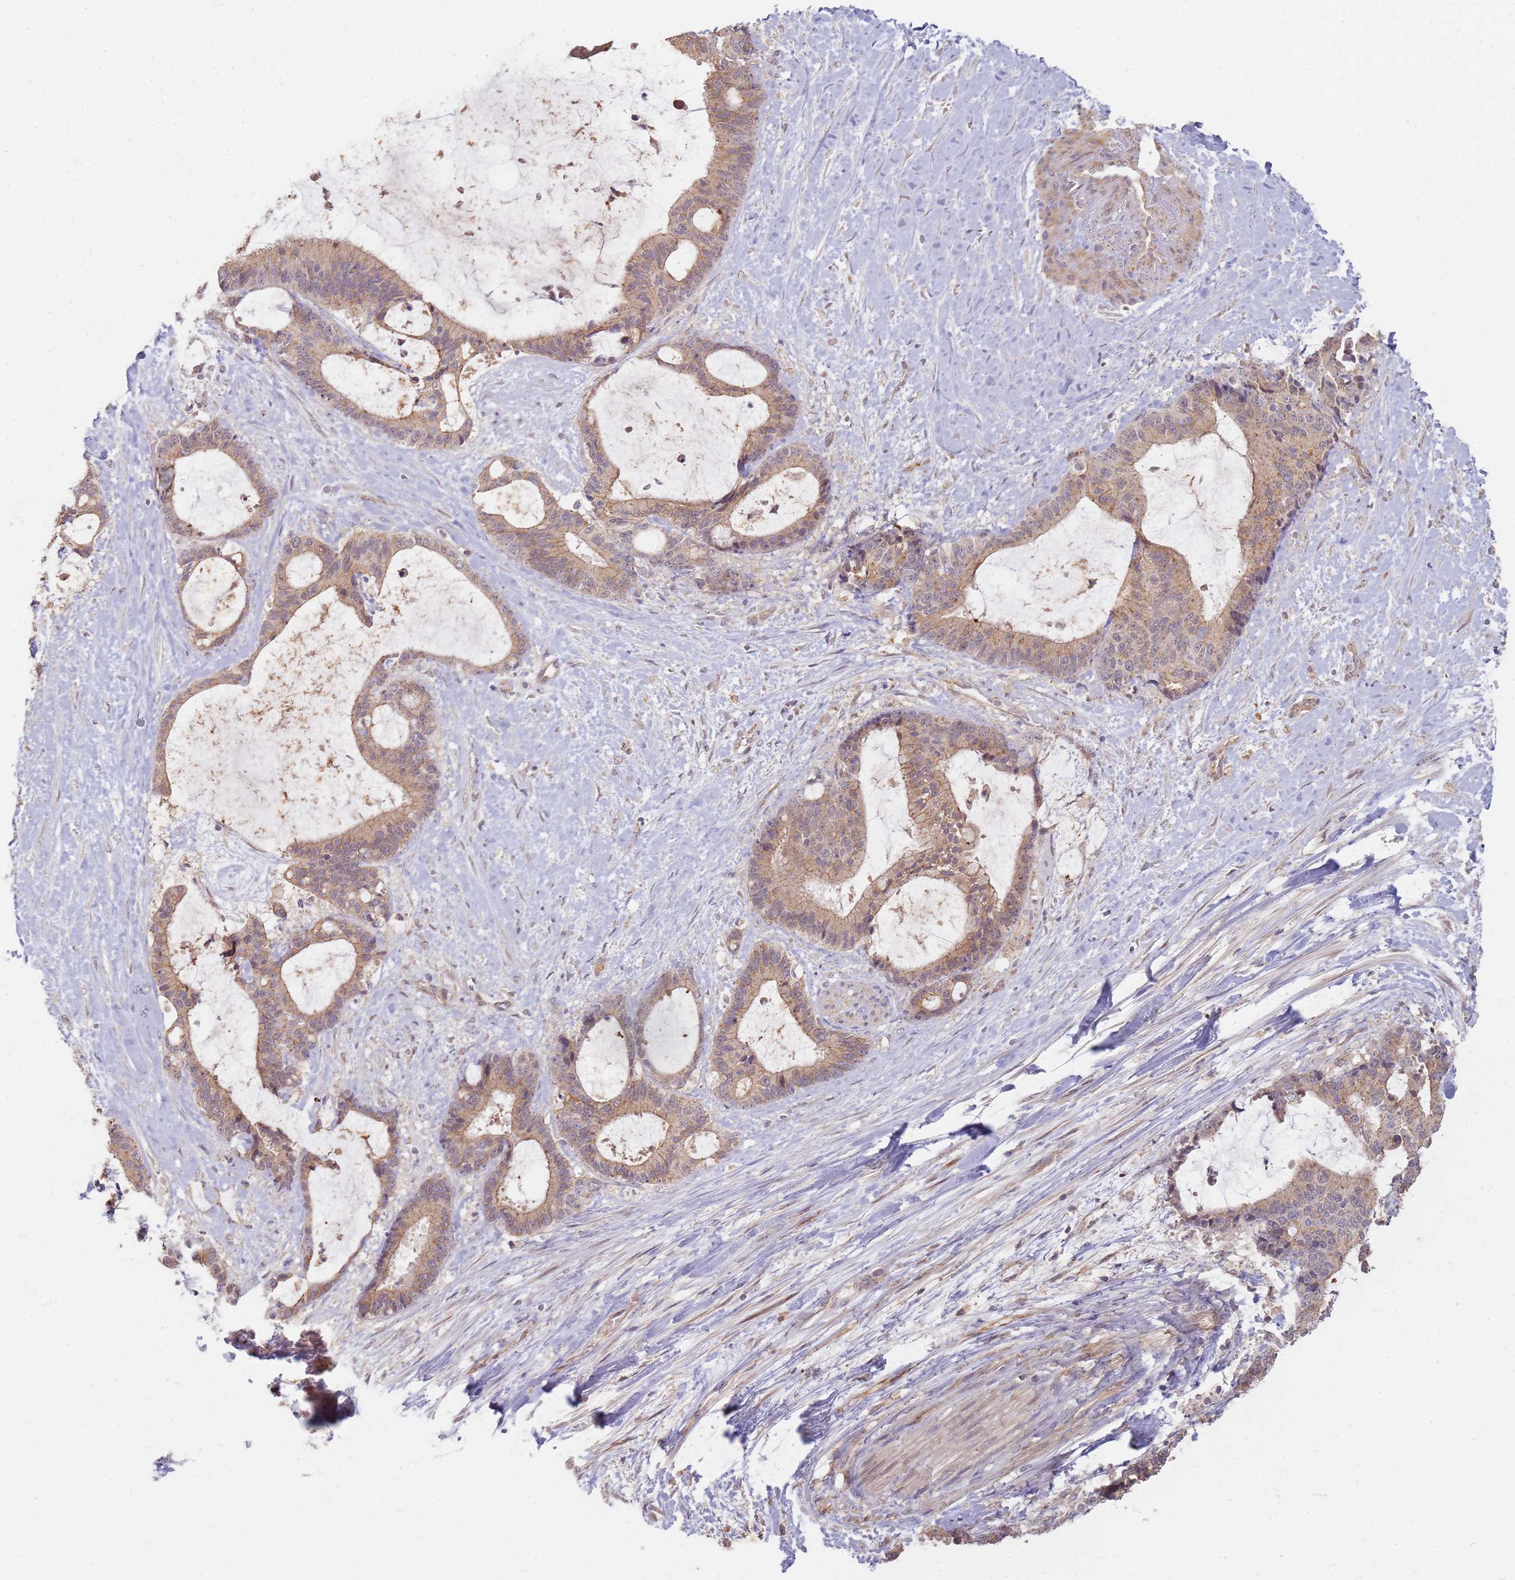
{"staining": {"intensity": "weak", "quantity": ">75%", "location": "cytoplasmic/membranous"}, "tissue": "liver cancer", "cell_type": "Tumor cells", "image_type": "cancer", "snomed": [{"axis": "morphology", "description": "Normal tissue, NOS"}, {"axis": "morphology", "description": "Cholangiocarcinoma"}, {"axis": "topography", "description": "Liver"}, {"axis": "topography", "description": "Peripheral nerve tissue"}], "caption": "This histopathology image exhibits liver cancer stained with immunohistochemistry (IHC) to label a protein in brown. The cytoplasmic/membranous of tumor cells show weak positivity for the protein. Nuclei are counter-stained blue.", "gene": "MPEG1", "patient": {"sex": "female", "age": 73}}